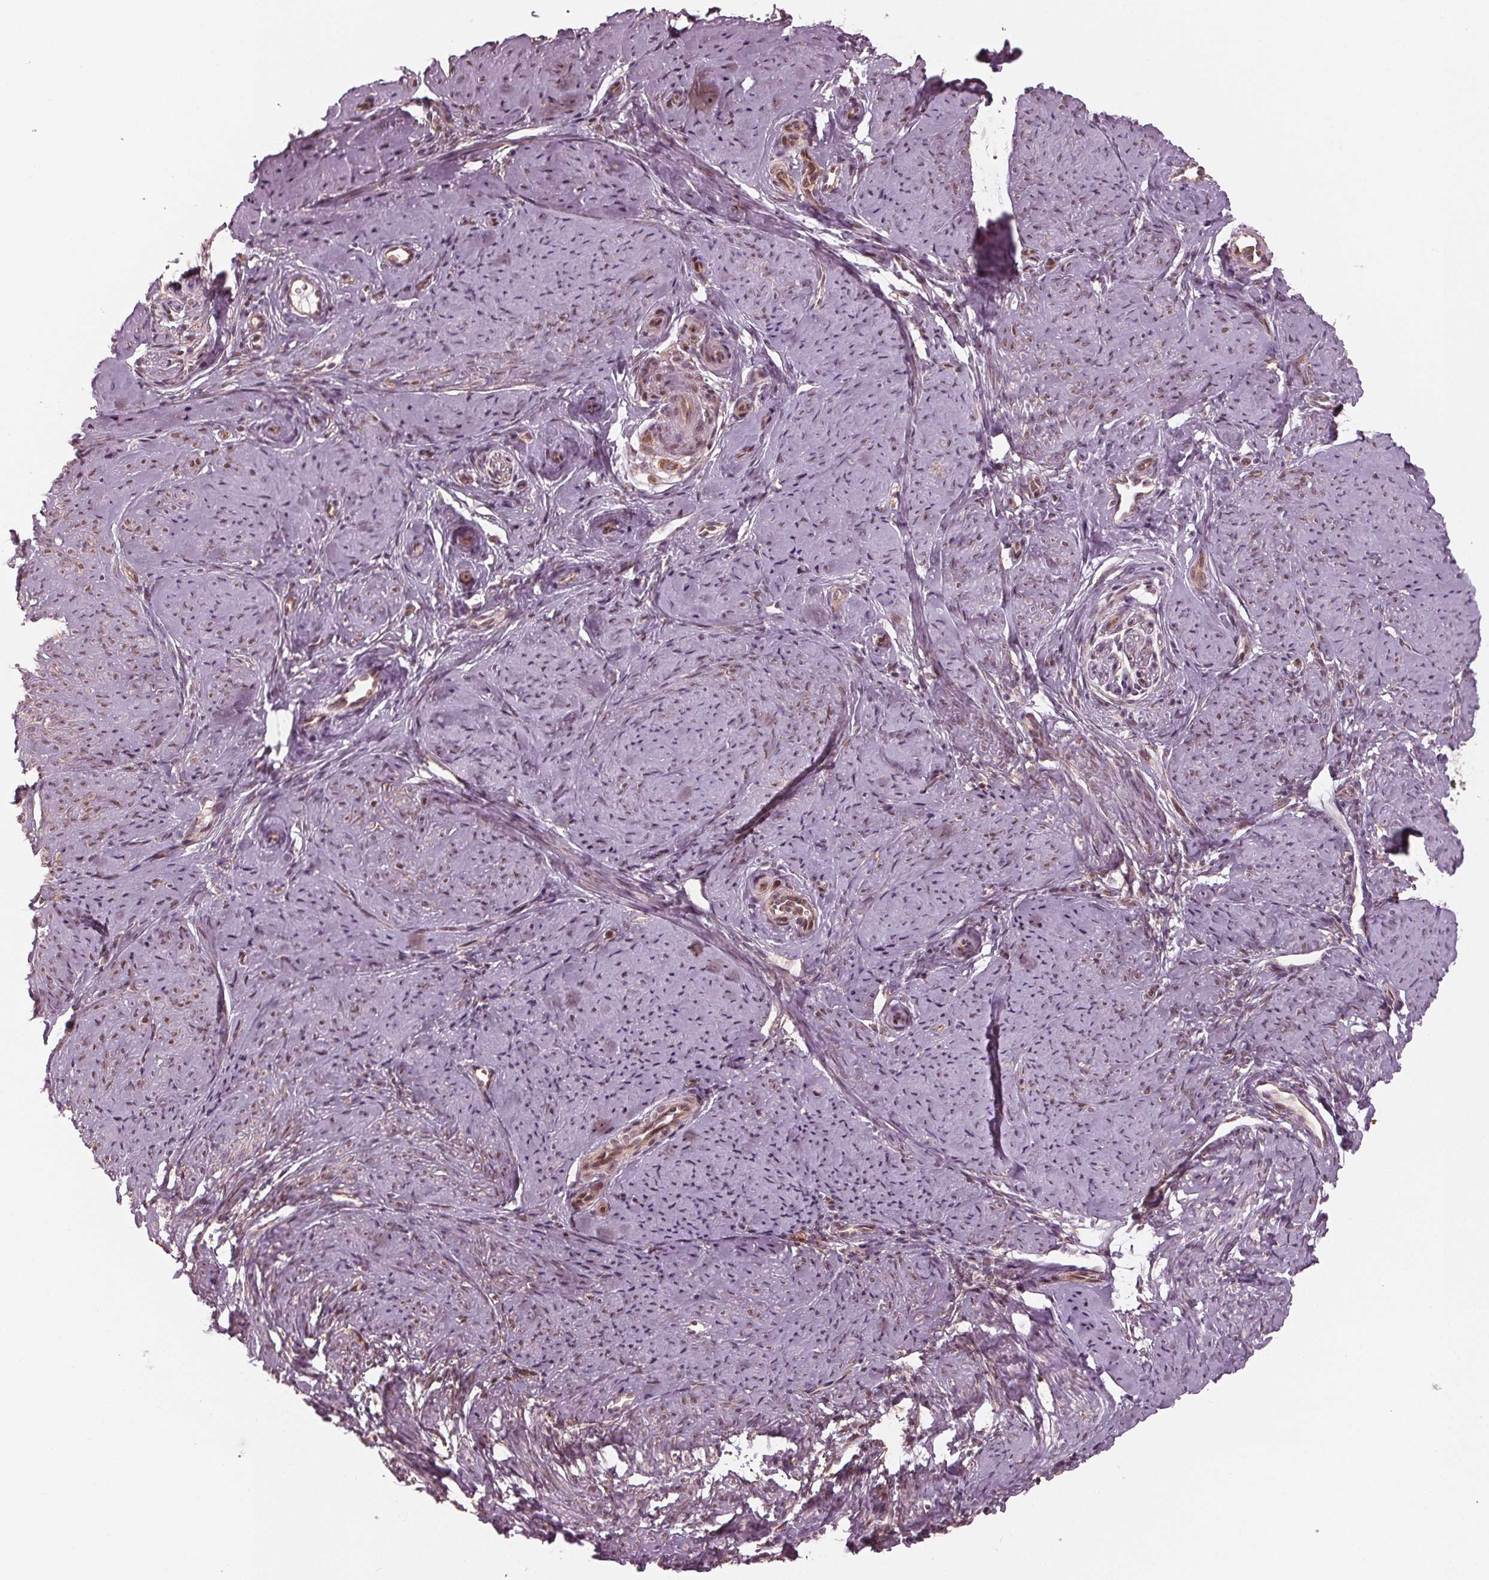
{"staining": {"intensity": "moderate", "quantity": "<25%", "location": "nuclear"}, "tissue": "smooth muscle", "cell_type": "Smooth muscle cells", "image_type": "normal", "snomed": [{"axis": "morphology", "description": "Normal tissue, NOS"}, {"axis": "topography", "description": "Smooth muscle"}], "caption": "DAB (3,3'-diaminobenzidine) immunohistochemical staining of normal human smooth muscle reveals moderate nuclear protein staining in about <25% of smooth muscle cells. The protein of interest is stained brown, and the nuclei are stained in blue (DAB (3,3'-diaminobenzidine) IHC with brightfield microscopy, high magnification).", "gene": "CMIP", "patient": {"sex": "female", "age": 48}}